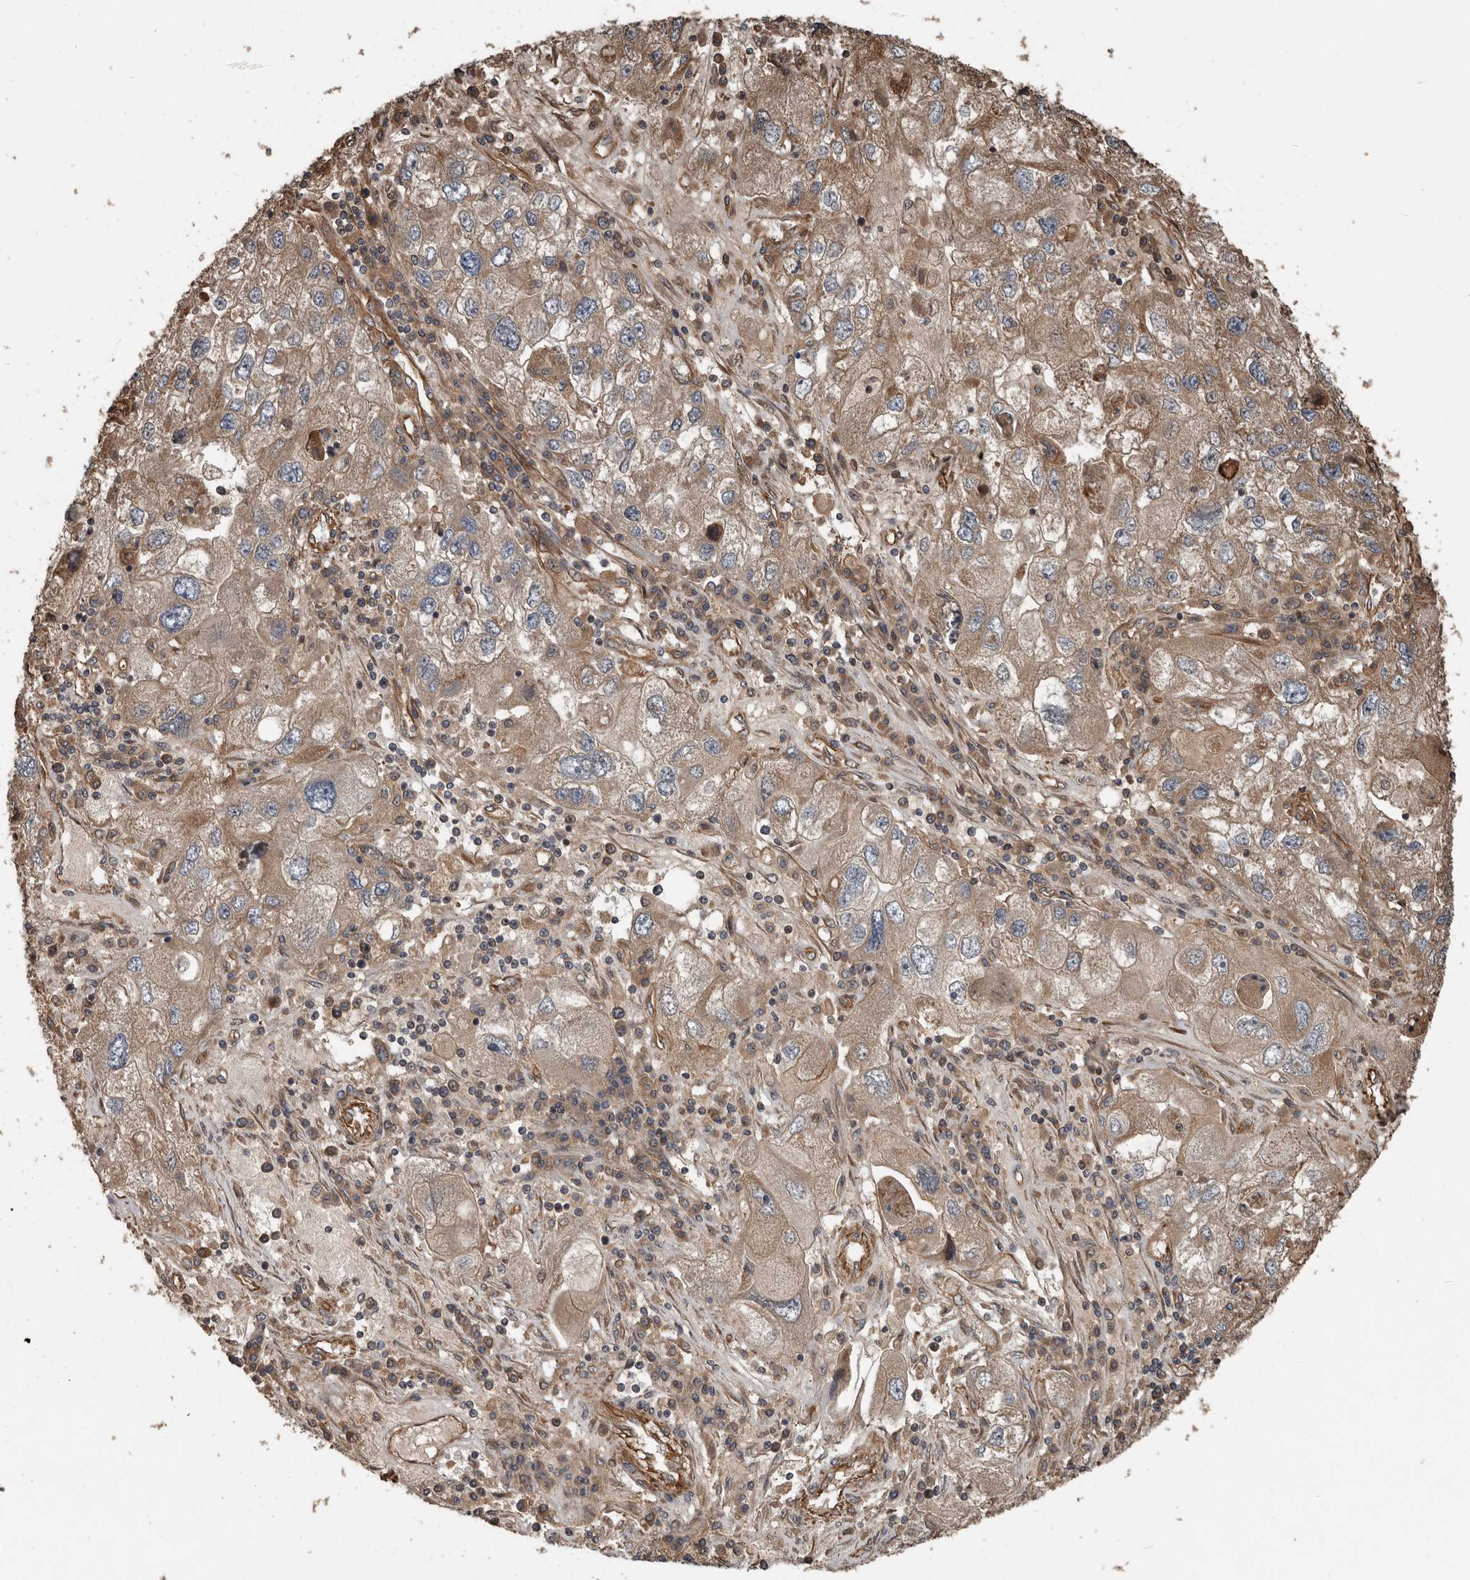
{"staining": {"intensity": "weak", "quantity": ">75%", "location": "cytoplasmic/membranous"}, "tissue": "endometrial cancer", "cell_type": "Tumor cells", "image_type": "cancer", "snomed": [{"axis": "morphology", "description": "Adenocarcinoma, NOS"}, {"axis": "topography", "description": "Endometrium"}], "caption": "A high-resolution micrograph shows immunohistochemistry staining of endometrial adenocarcinoma, which demonstrates weak cytoplasmic/membranous expression in approximately >75% of tumor cells. The staining was performed using DAB, with brown indicating positive protein expression. Nuclei are stained blue with hematoxylin.", "gene": "YOD1", "patient": {"sex": "female", "age": 49}}